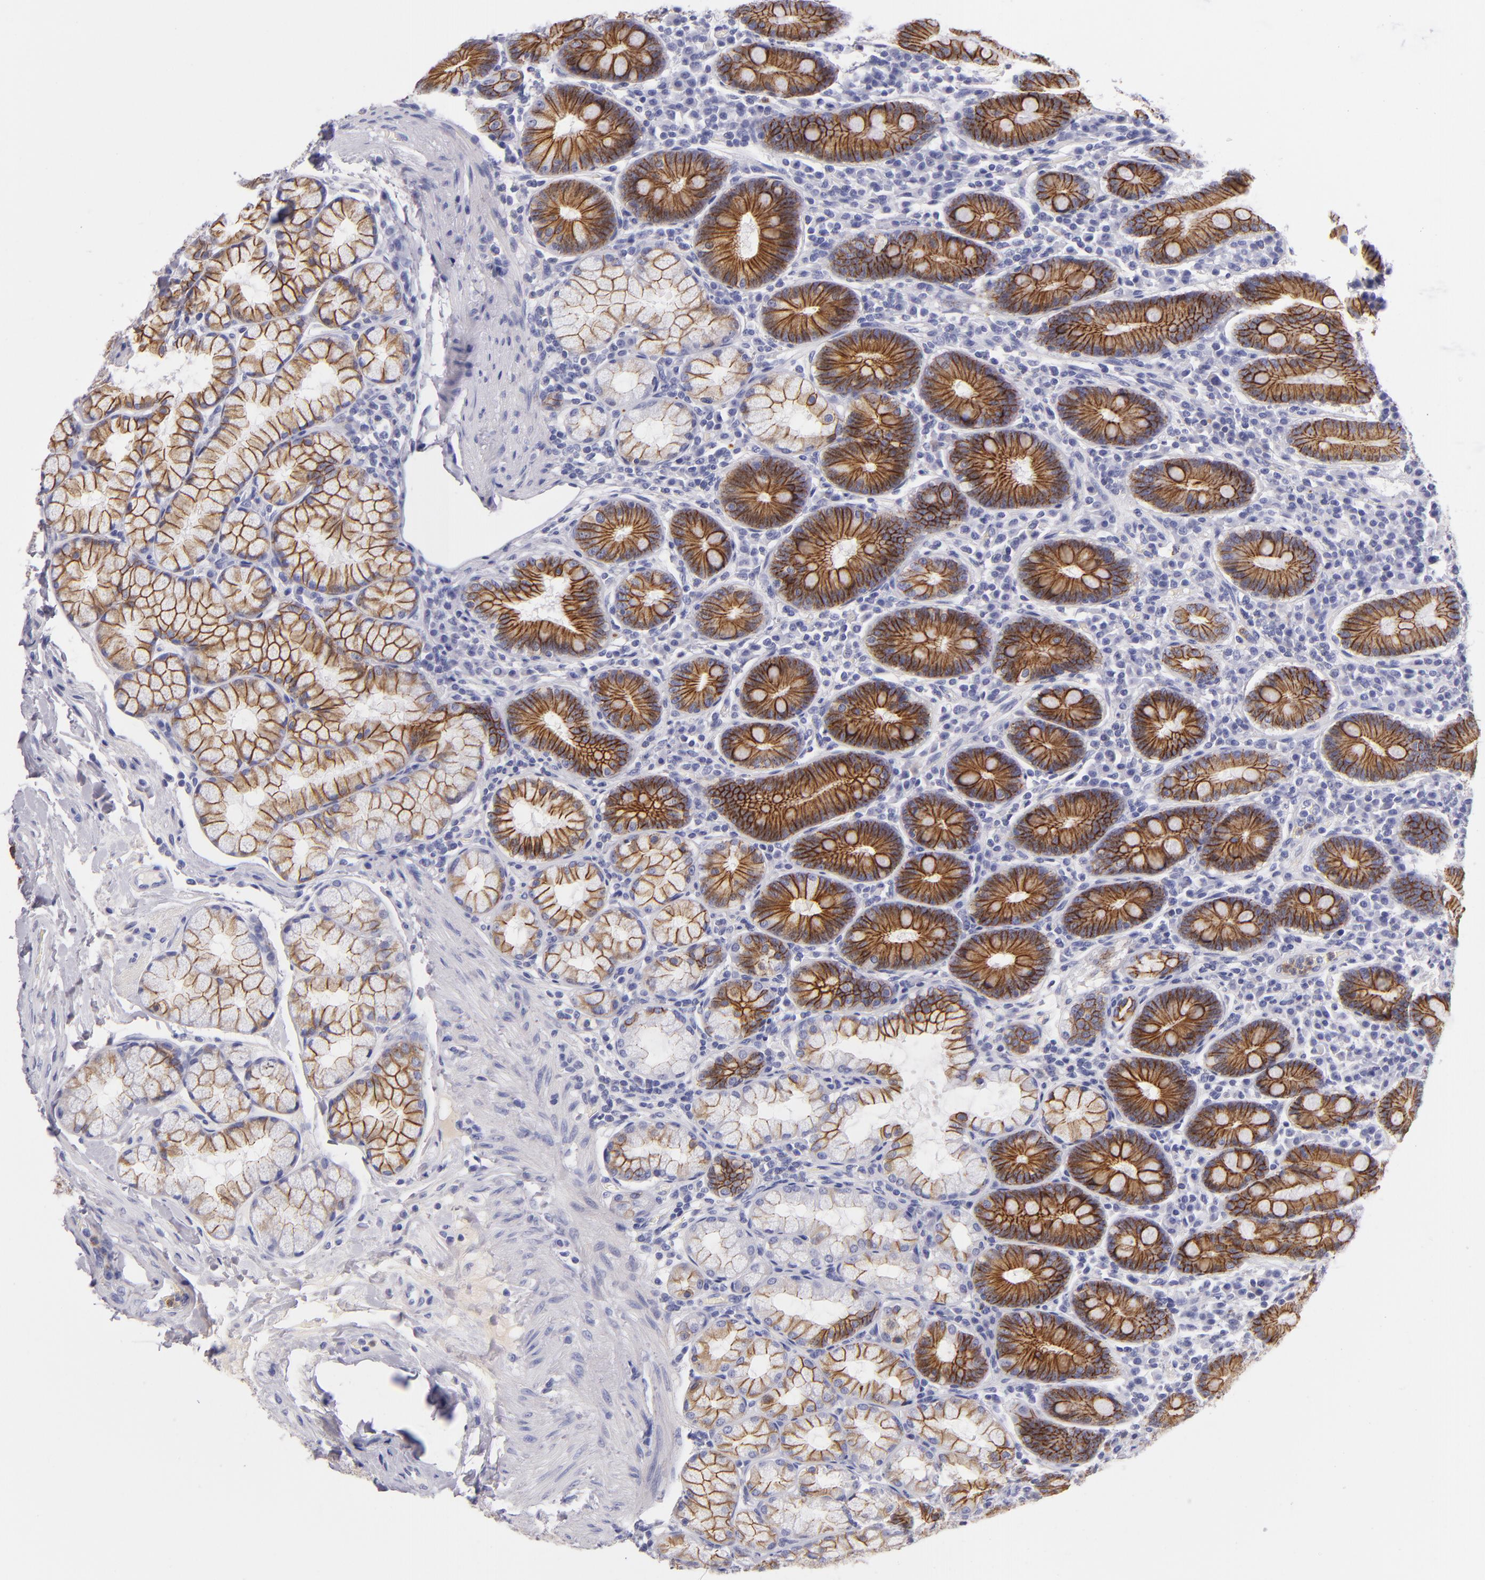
{"staining": {"intensity": "strong", "quantity": ">75%", "location": "cytoplasmic/membranous"}, "tissue": "duodenum", "cell_type": "Glandular cells", "image_type": "normal", "snomed": [{"axis": "morphology", "description": "Normal tissue, NOS"}, {"axis": "topography", "description": "Duodenum"}], "caption": "A brown stain shows strong cytoplasmic/membranous staining of a protein in glandular cells of normal duodenum.", "gene": "CDH3", "patient": {"sex": "male", "age": 50}}